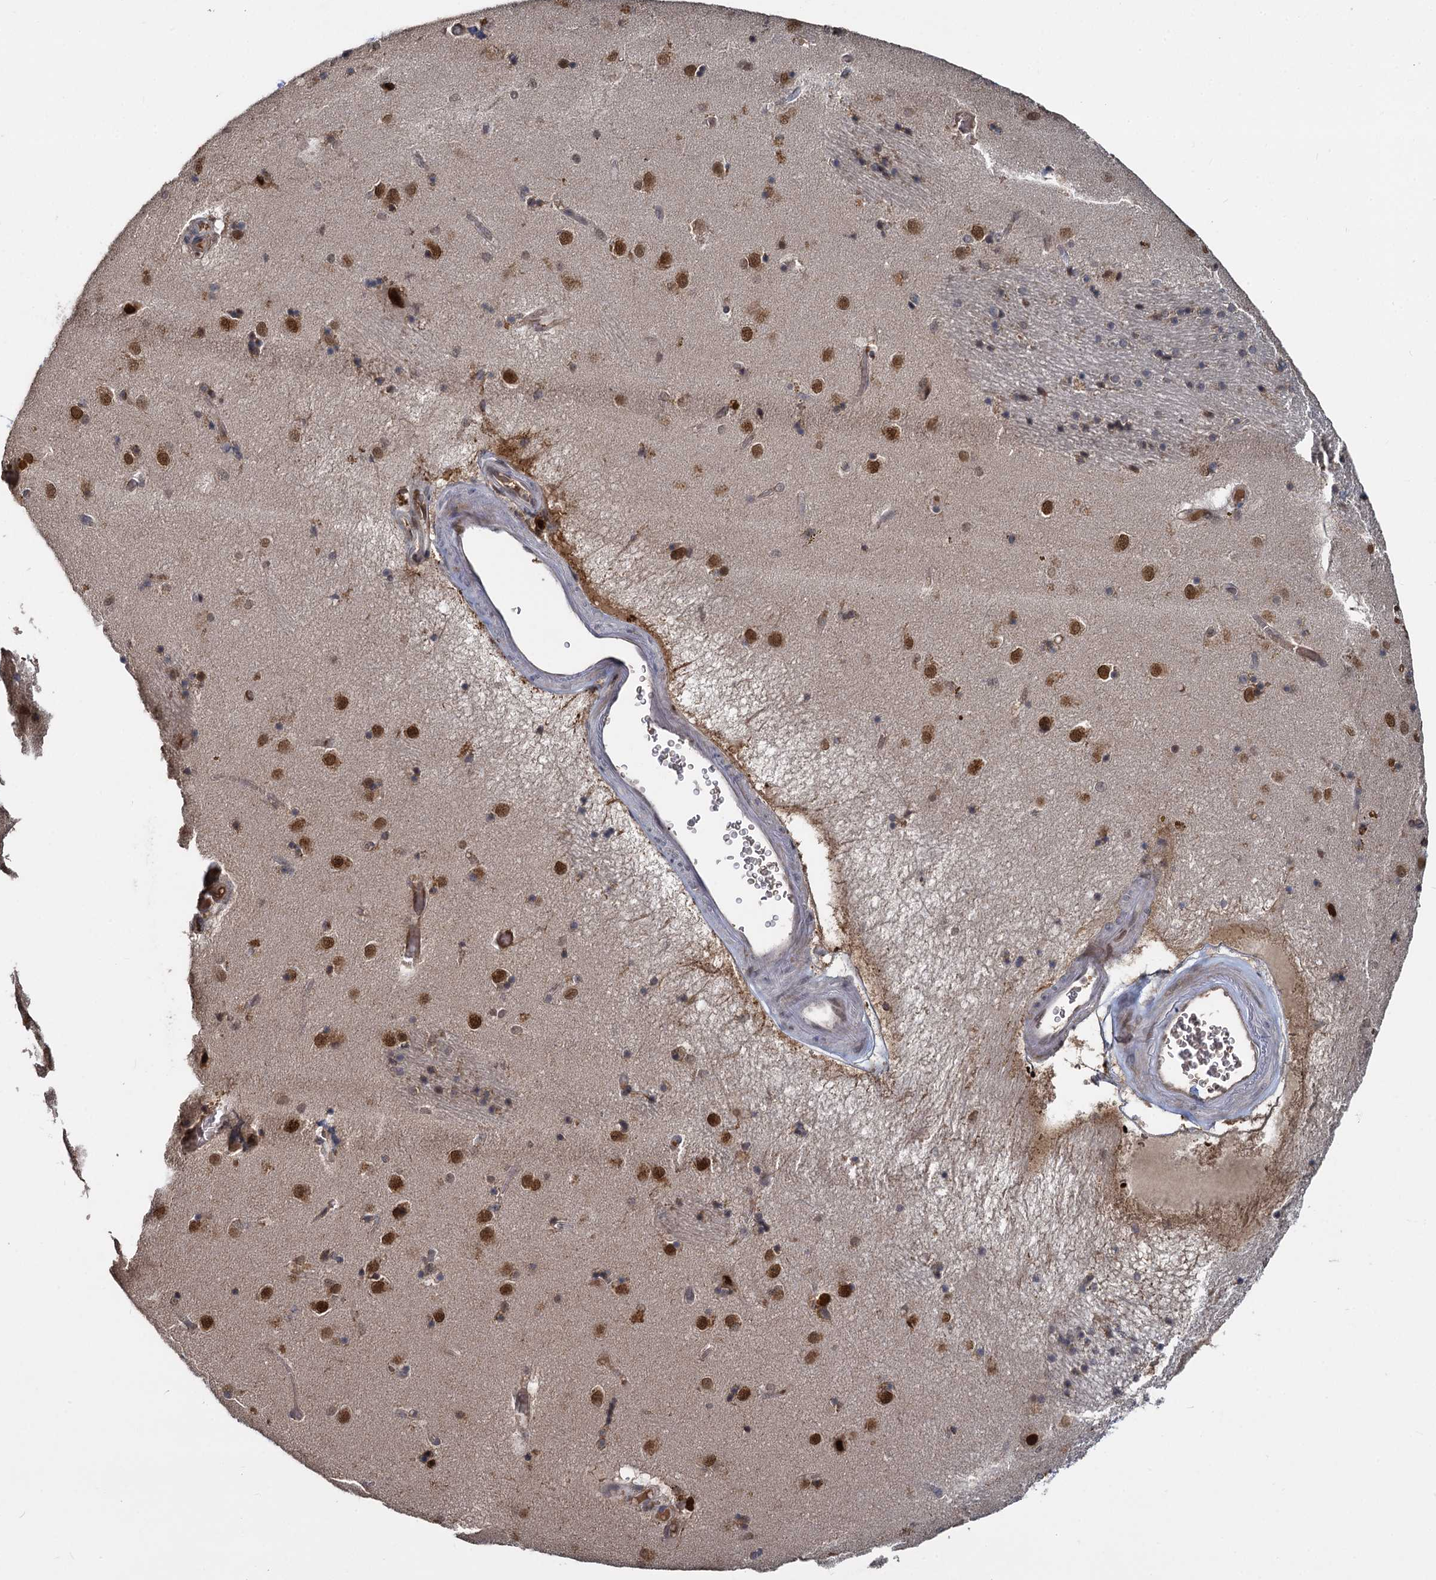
{"staining": {"intensity": "moderate", "quantity": "<25%", "location": "cytoplasmic/membranous"}, "tissue": "caudate", "cell_type": "Glial cells", "image_type": "normal", "snomed": [{"axis": "morphology", "description": "Normal tissue, NOS"}, {"axis": "topography", "description": "Lateral ventricle wall"}], "caption": "Immunohistochemistry image of unremarkable caudate stained for a protein (brown), which demonstrates low levels of moderate cytoplasmic/membranous positivity in about <25% of glial cells.", "gene": "FANCI", "patient": {"sex": "male", "age": 70}}